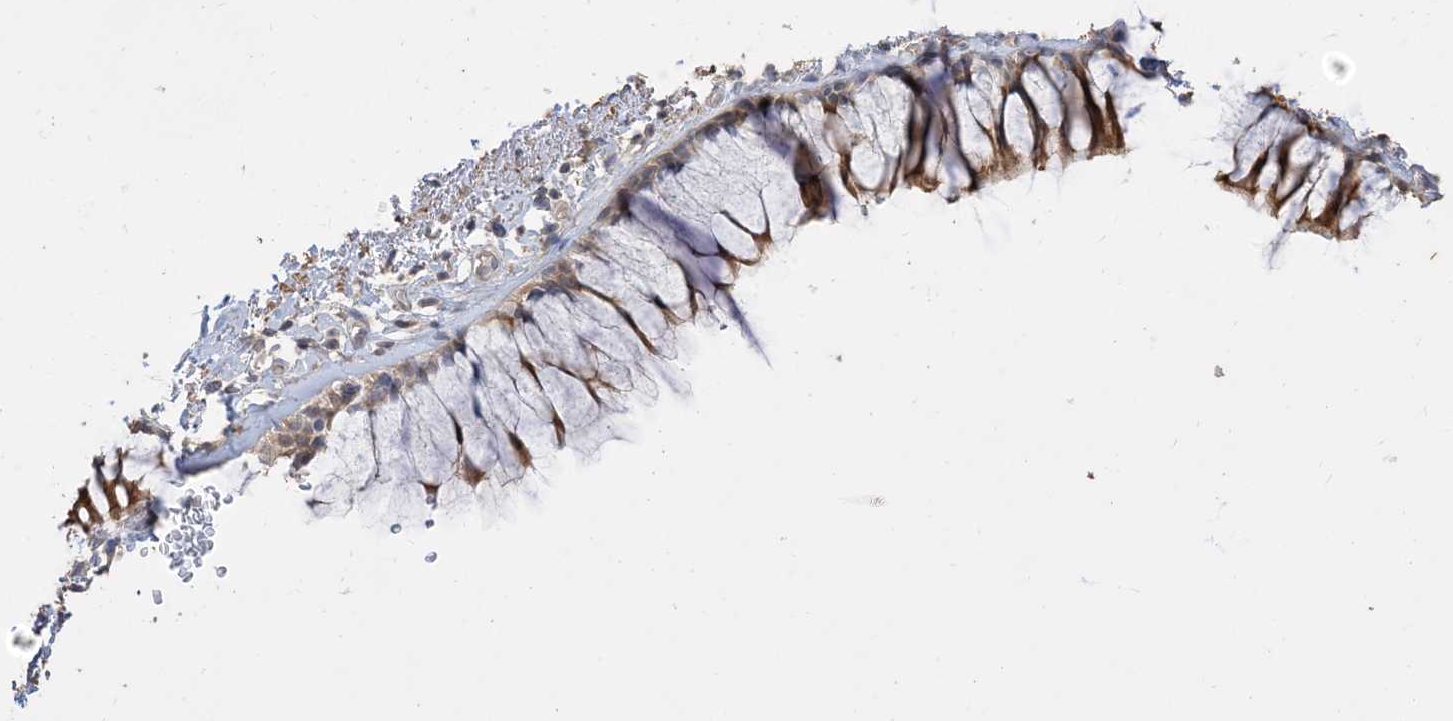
{"staining": {"intensity": "moderate", "quantity": "25%-75%", "location": "cytoplasmic/membranous"}, "tissue": "bronchus", "cell_type": "Respiratory epithelial cells", "image_type": "normal", "snomed": [{"axis": "morphology", "description": "Normal tissue, NOS"}, {"axis": "topography", "description": "Cartilage tissue"}, {"axis": "topography", "description": "Bronchus"}], "caption": "The micrograph displays staining of unremarkable bronchus, revealing moderate cytoplasmic/membranous protein positivity (brown color) within respiratory epithelial cells.", "gene": "RNF175", "patient": {"sex": "female", "age": 73}}